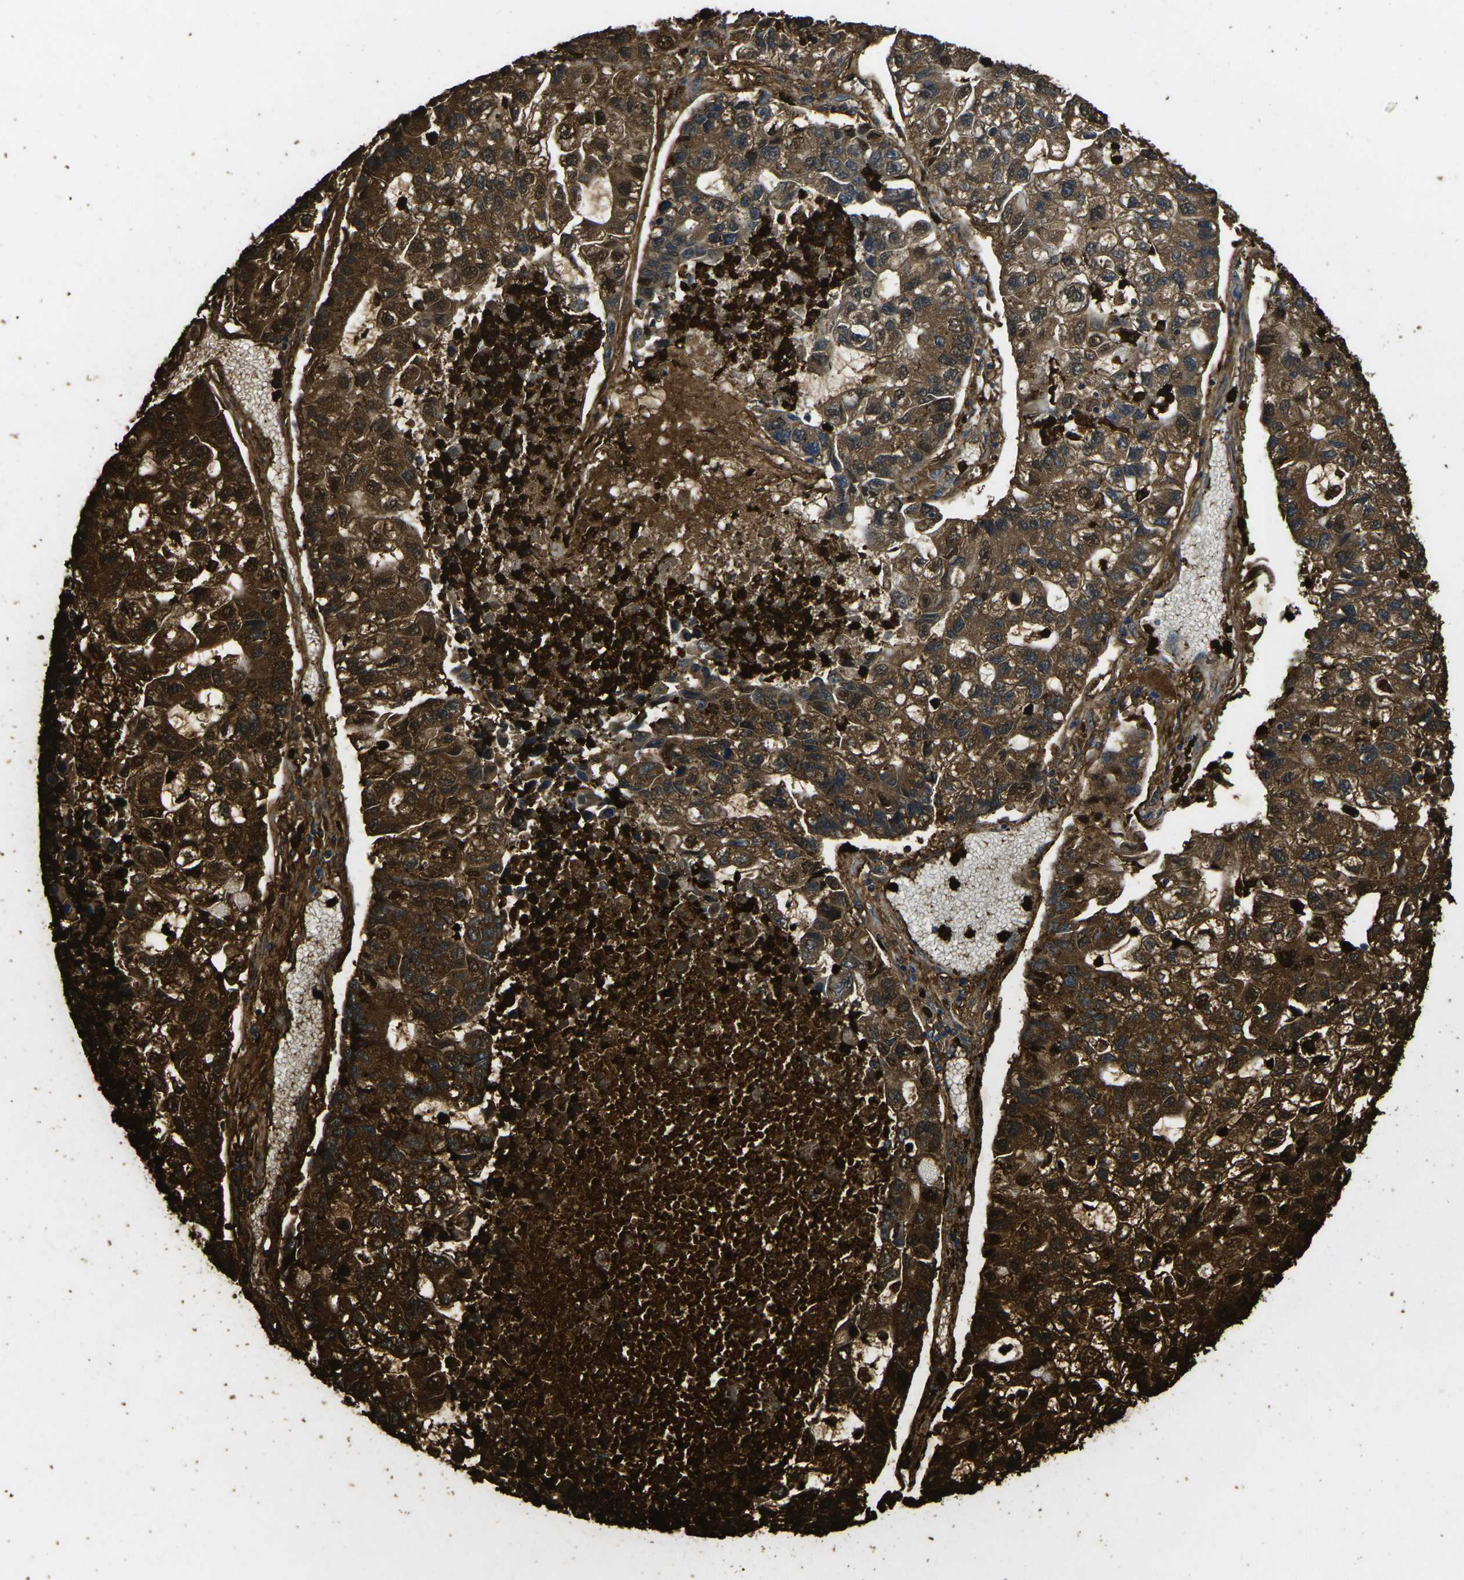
{"staining": {"intensity": "strong", "quantity": ">75%", "location": "cytoplasmic/membranous,nuclear"}, "tissue": "lung cancer", "cell_type": "Tumor cells", "image_type": "cancer", "snomed": [{"axis": "morphology", "description": "Adenocarcinoma, NOS"}, {"axis": "topography", "description": "Lung"}], "caption": "Tumor cells display high levels of strong cytoplasmic/membranous and nuclear expression in about >75% of cells in lung adenocarcinoma. The staining was performed using DAB to visualize the protein expression in brown, while the nuclei were stained in blue with hematoxylin (Magnification: 20x).", "gene": "S100A9", "patient": {"sex": "female", "age": 51}}